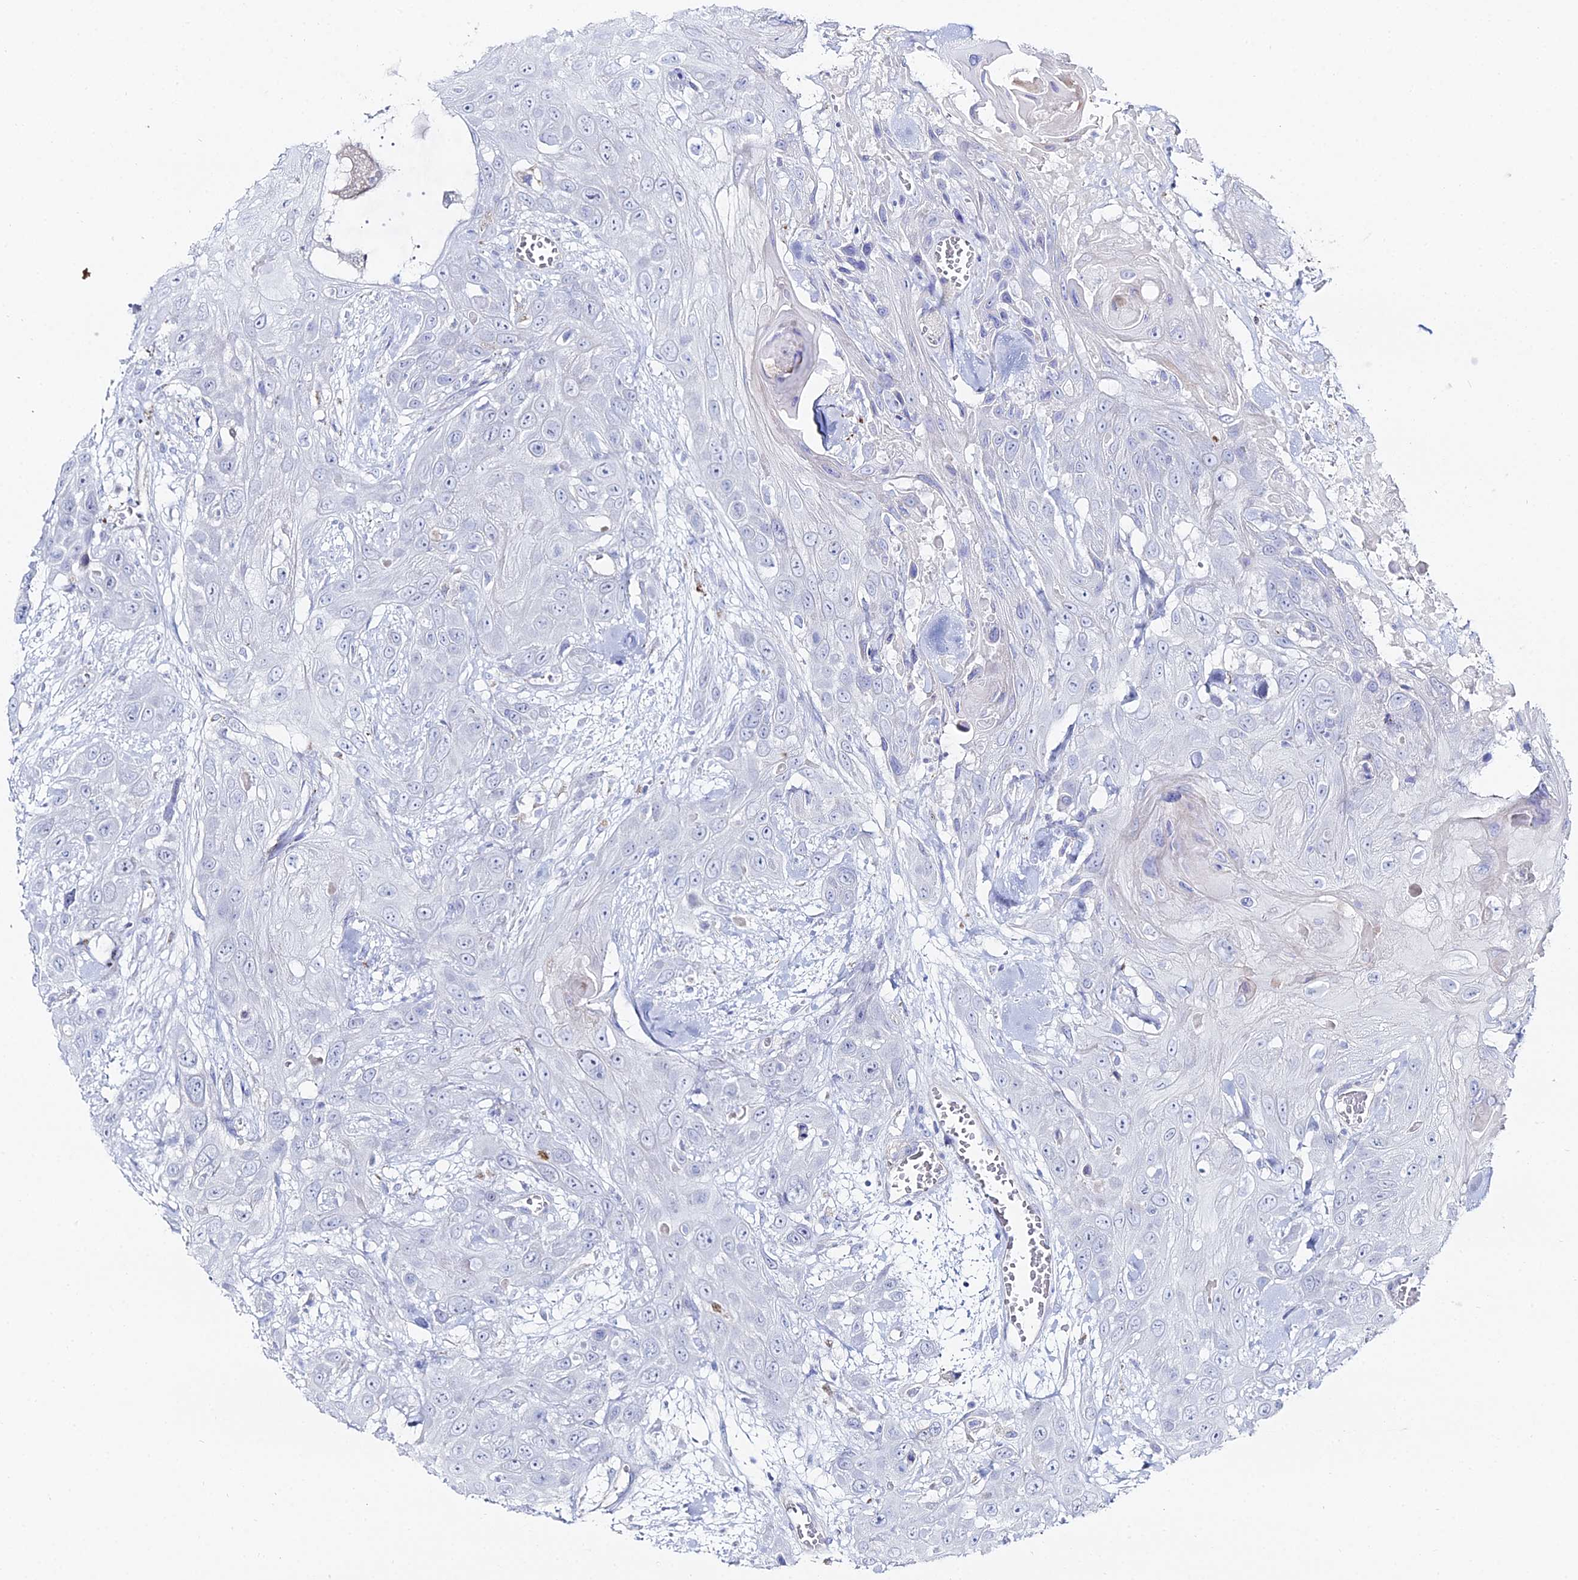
{"staining": {"intensity": "negative", "quantity": "none", "location": "none"}, "tissue": "head and neck cancer", "cell_type": "Tumor cells", "image_type": "cancer", "snomed": [{"axis": "morphology", "description": "Squamous cell carcinoma, NOS"}, {"axis": "topography", "description": "Head-Neck"}], "caption": "The photomicrograph demonstrates no staining of tumor cells in squamous cell carcinoma (head and neck). (Stains: DAB (3,3'-diaminobenzidine) immunohistochemistry (IHC) with hematoxylin counter stain, Microscopy: brightfield microscopy at high magnification).", "gene": "DHX34", "patient": {"sex": "male", "age": 81}}